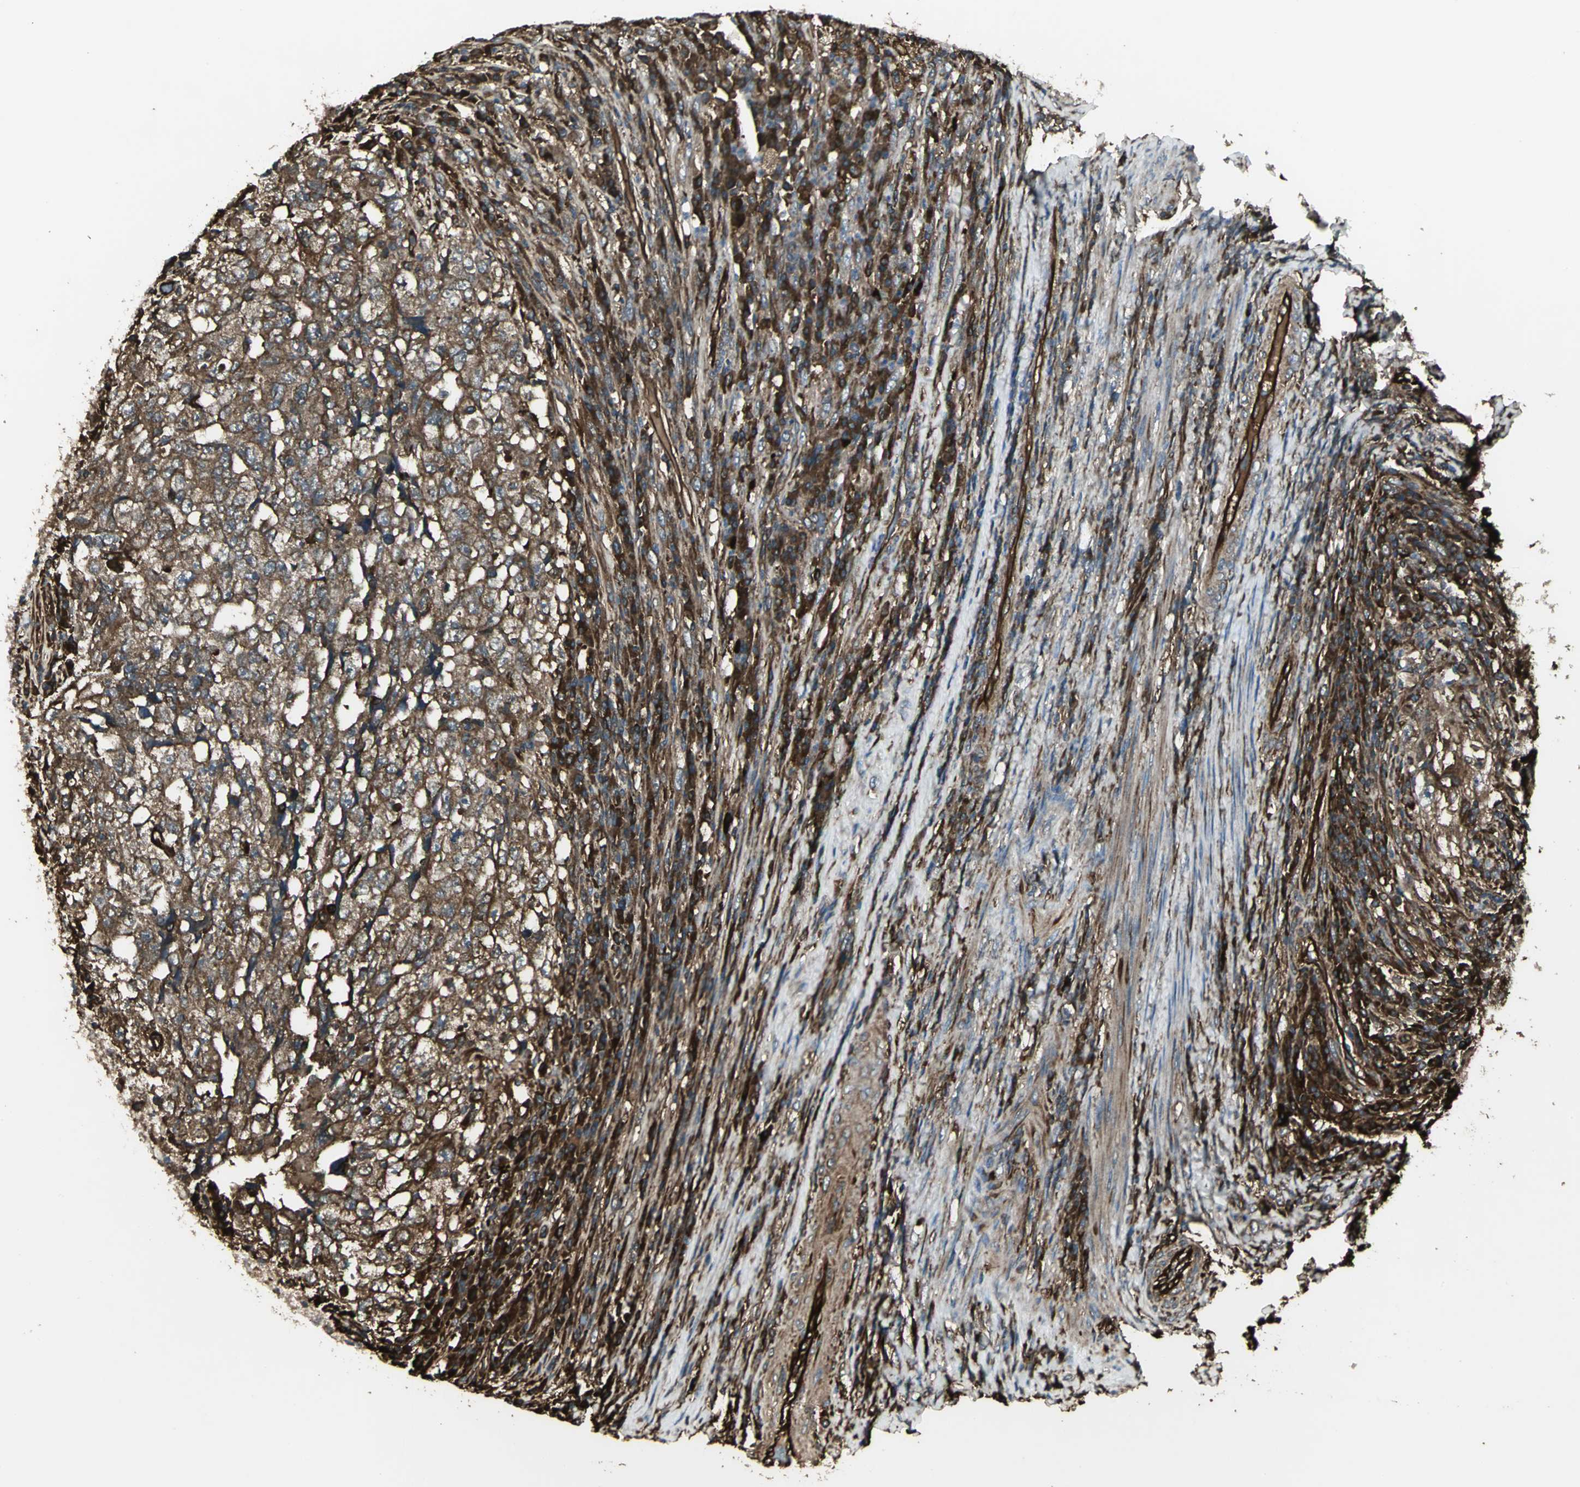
{"staining": {"intensity": "moderate", "quantity": ">75%", "location": "cytoplasmic/membranous"}, "tissue": "testis cancer", "cell_type": "Tumor cells", "image_type": "cancer", "snomed": [{"axis": "morphology", "description": "Necrosis, NOS"}, {"axis": "morphology", "description": "Carcinoma, Embryonal, NOS"}, {"axis": "topography", "description": "Testis"}], "caption": "Protein expression analysis of embryonal carcinoma (testis) exhibits moderate cytoplasmic/membranous staining in about >75% of tumor cells. Using DAB (brown) and hematoxylin (blue) stains, captured at high magnification using brightfield microscopy.", "gene": "PRXL2B", "patient": {"sex": "male", "age": 19}}